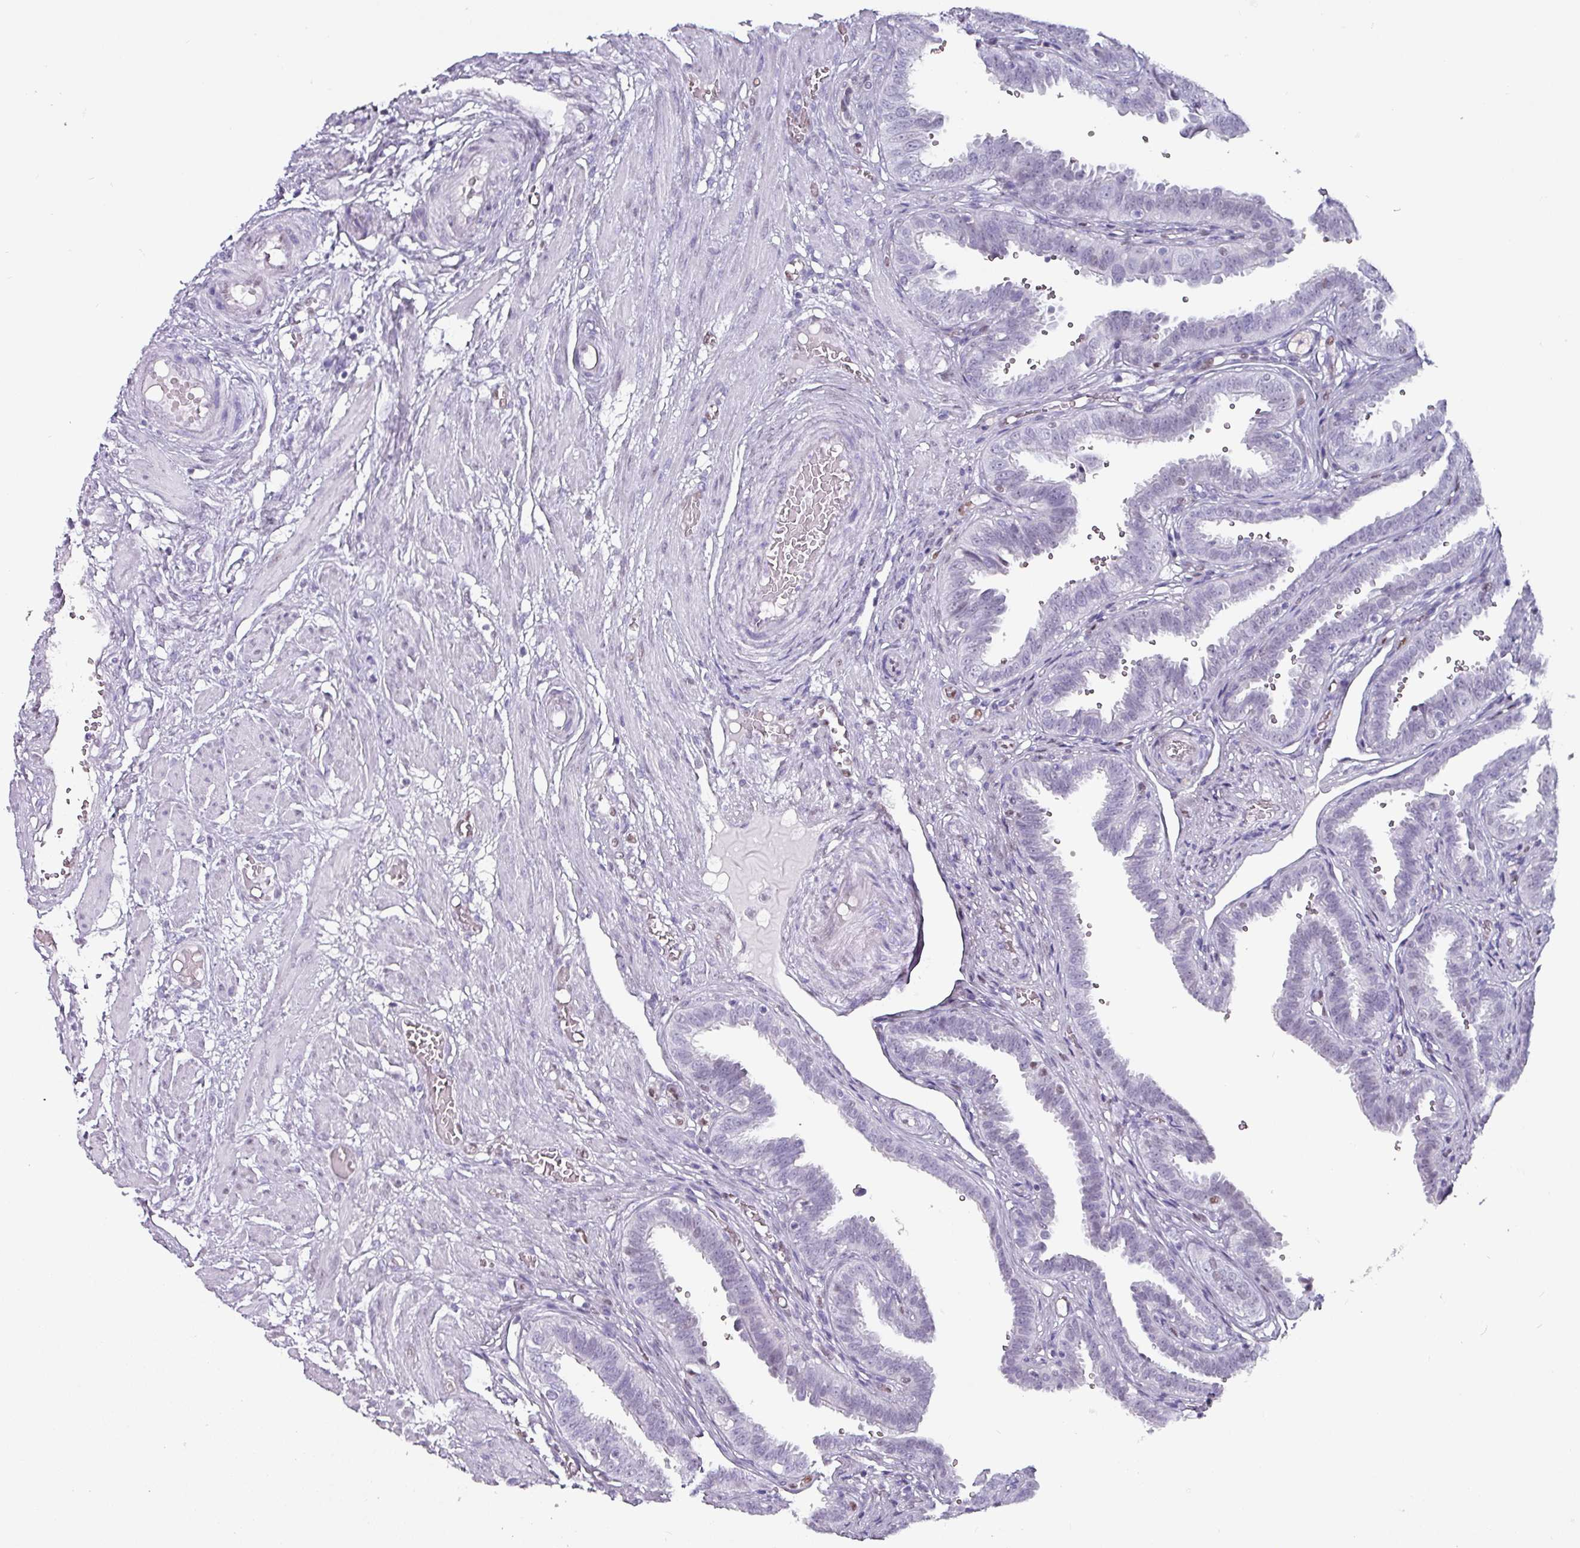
{"staining": {"intensity": "negative", "quantity": "none", "location": "none"}, "tissue": "fallopian tube", "cell_type": "Glandular cells", "image_type": "normal", "snomed": [{"axis": "morphology", "description": "Normal tissue, NOS"}, {"axis": "topography", "description": "Fallopian tube"}], "caption": "Glandular cells show no significant positivity in unremarkable fallopian tube. Brightfield microscopy of IHC stained with DAB (brown) and hematoxylin (blue), captured at high magnification.", "gene": "ZNF816", "patient": {"sex": "female", "age": 37}}